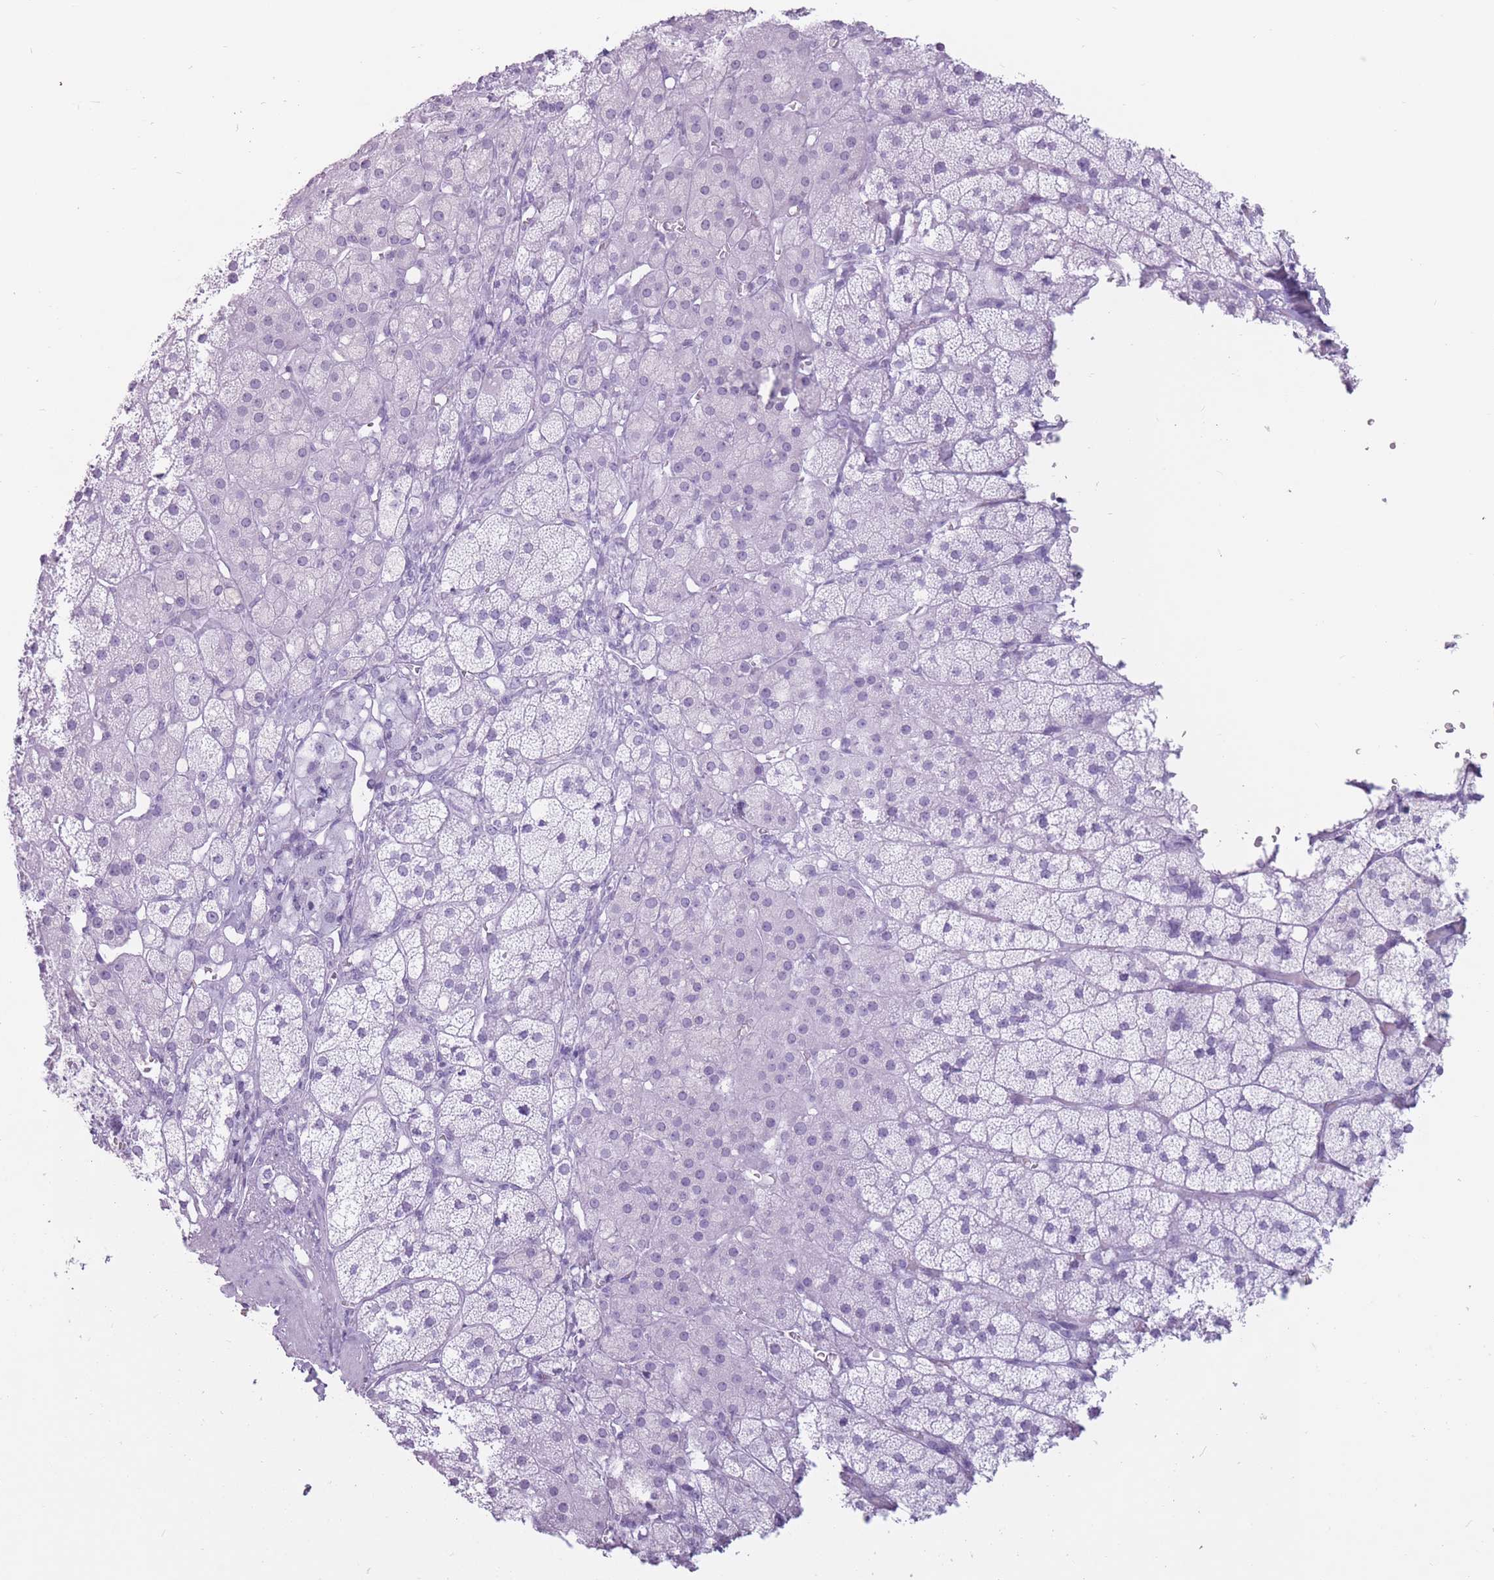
{"staining": {"intensity": "negative", "quantity": "none", "location": "none"}, "tissue": "adrenal gland", "cell_type": "Glandular cells", "image_type": "normal", "snomed": [{"axis": "morphology", "description": "Normal tissue, NOS"}, {"axis": "topography", "description": "Adrenal gland"}], "caption": "Image shows no significant protein staining in glandular cells of benign adrenal gland.", "gene": "PNMA3", "patient": {"sex": "female", "age": 52}}